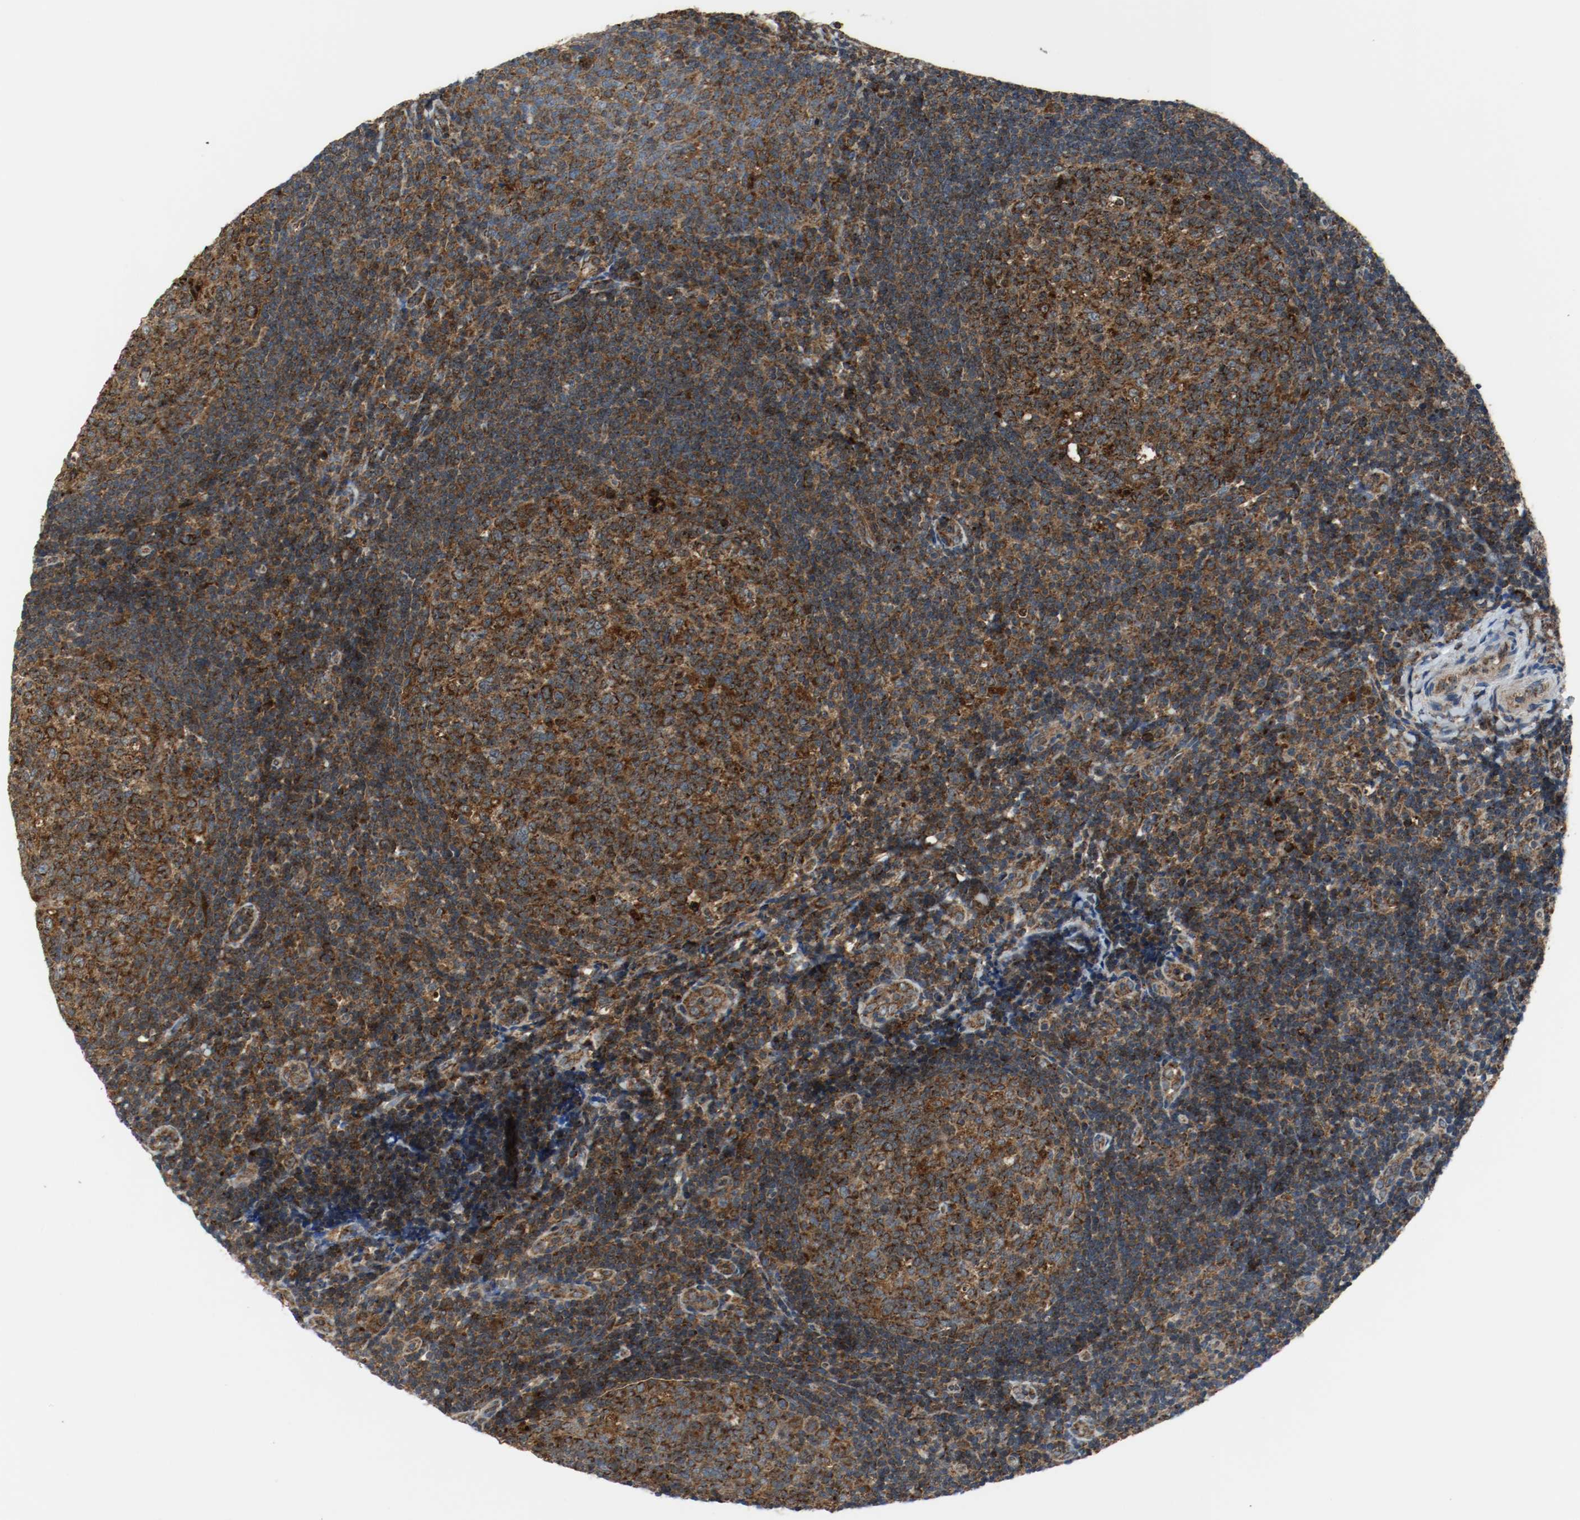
{"staining": {"intensity": "strong", "quantity": ">75%", "location": "cytoplasmic/membranous"}, "tissue": "tonsil", "cell_type": "Germinal center cells", "image_type": "normal", "snomed": [{"axis": "morphology", "description": "Normal tissue, NOS"}, {"axis": "topography", "description": "Tonsil"}], "caption": "Strong cytoplasmic/membranous staining is identified in approximately >75% of germinal center cells in unremarkable tonsil.", "gene": "TXNRD1", "patient": {"sex": "female", "age": 40}}